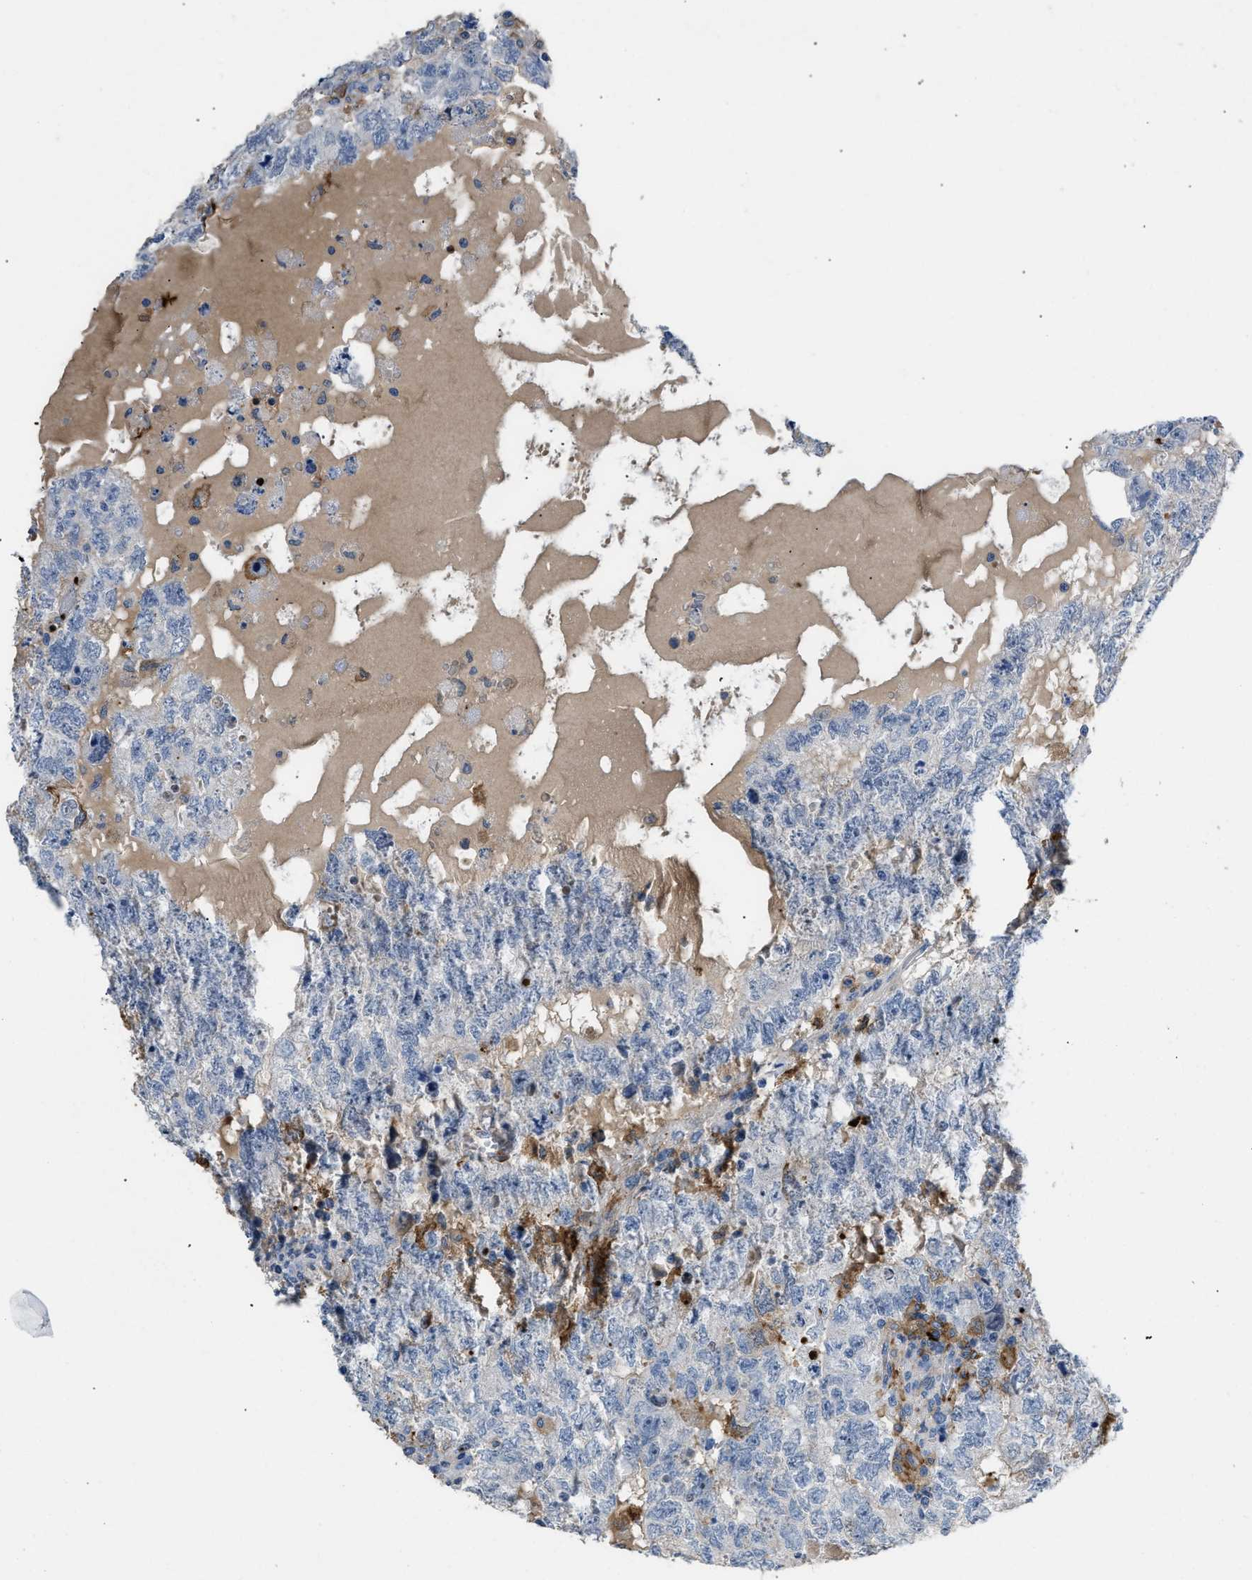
{"staining": {"intensity": "negative", "quantity": "none", "location": "none"}, "tissue": "testis cancer", "cell_type": "Tumor cells", "image_type": "cancer", "snomed": [{"axis": "morphology", "description": "Carcinoma, Embryonal, NOS"}, {"axis": "topography", "description": "Testis"}], "caption": "Testis cancer was stained to show a protein in brown. There is no significant expression in tumor cells. The staining is performed using DAB brown chromogen with nuclei counter-stained in using hematoxylin.", "gene": "FGF18", "patient": {"sex": "male", "age": 36}}